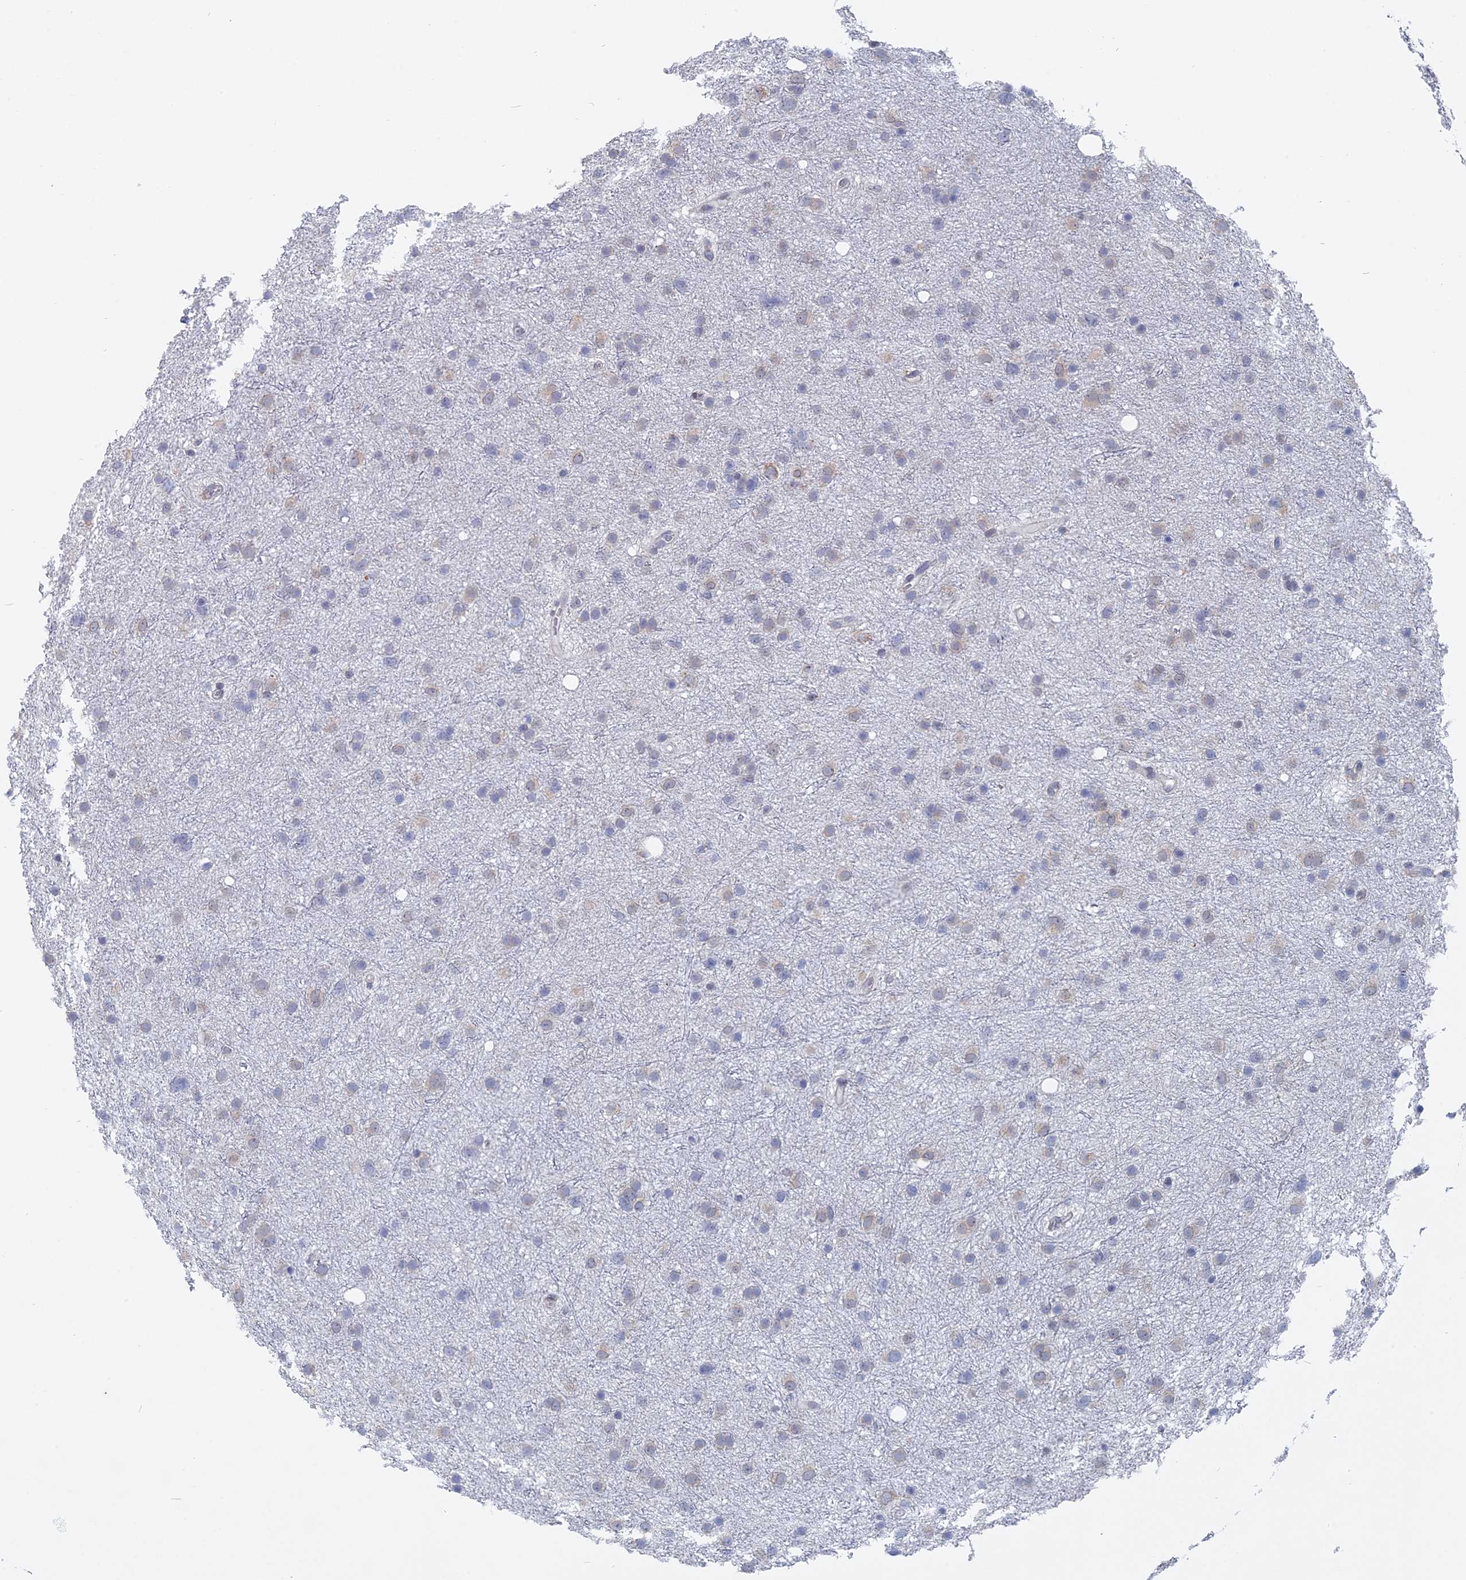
{"staining": {"intensity": "negative", "quantity": "none", "location": "none"}, "tissue": "glioma", "cell_type": "Tumor cells", "image_type": "cancer", "snomed": [{"axis": "morphology", "description": "Glioma, malignant, Low grade"}, {"axis": "topography", "description": "Cerebral cortex"}], "caption": "Immunohistochemistry histopathology image of neoplastic tissue: human glioma stained with DAB (3,3'-diaminobenzidine) reveals no significant protein expression in tumor cells.", "gene": "MTRF1", "patient": {"sex": "female", "age": 39}}